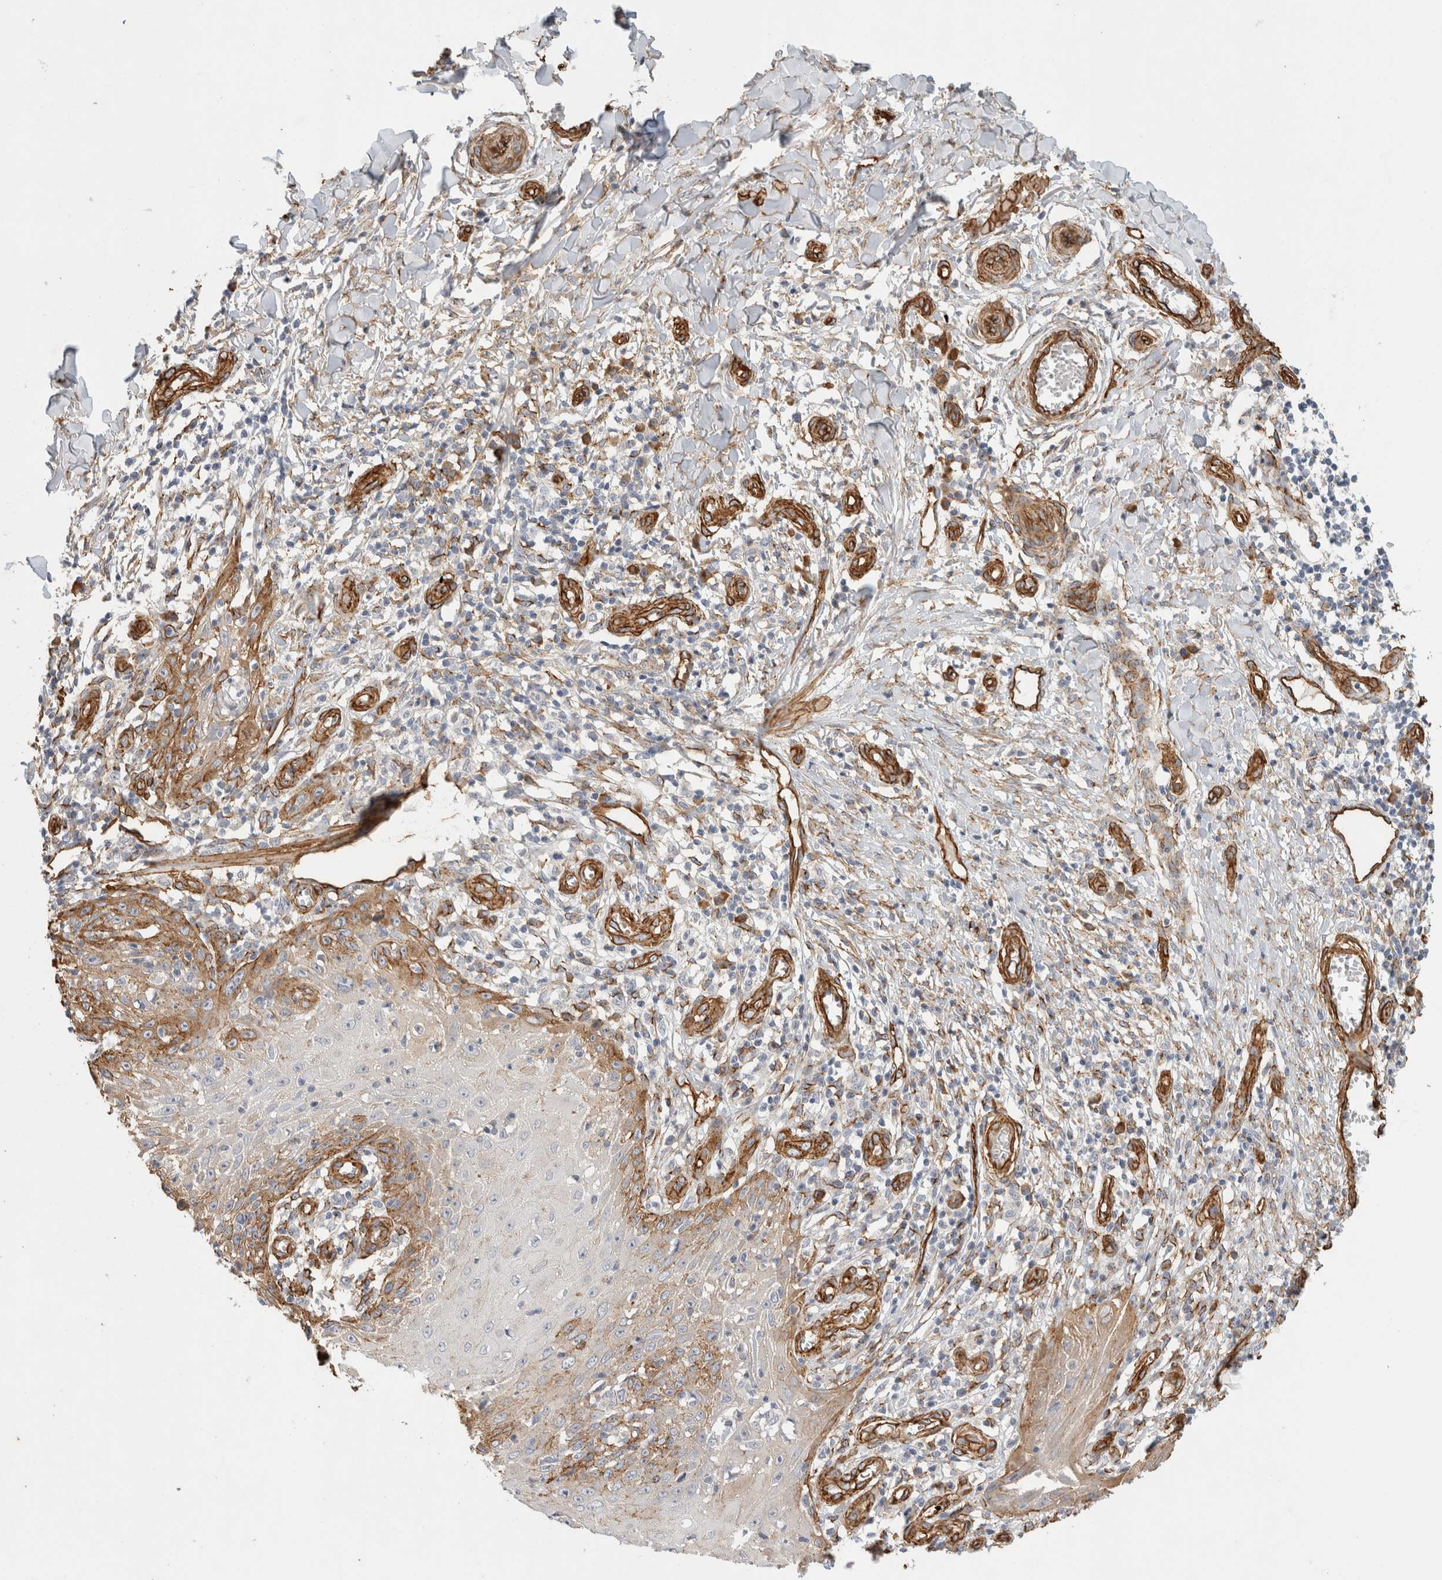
{"staining": {"intensity": "moderate", "quantity": "<25%", "location": "cytoplasmic/membranous"}, "tissue": "skin cancer", "cell_type": "Tumor cells", "image_type": "cancer", "snomed": [{"axis": "morphology", "description": "Squamous cell carcinoma, NOS"}, {"axis": "topography", "description": "Skin"}], "caption": "A brown stain labels moderate cytoplasmic/membranous expression of a protein in squamous cell carcinoma (skin) tumor cells.", "gene": "JMJD4", "patient": {"sex": "female", "age": 73}}